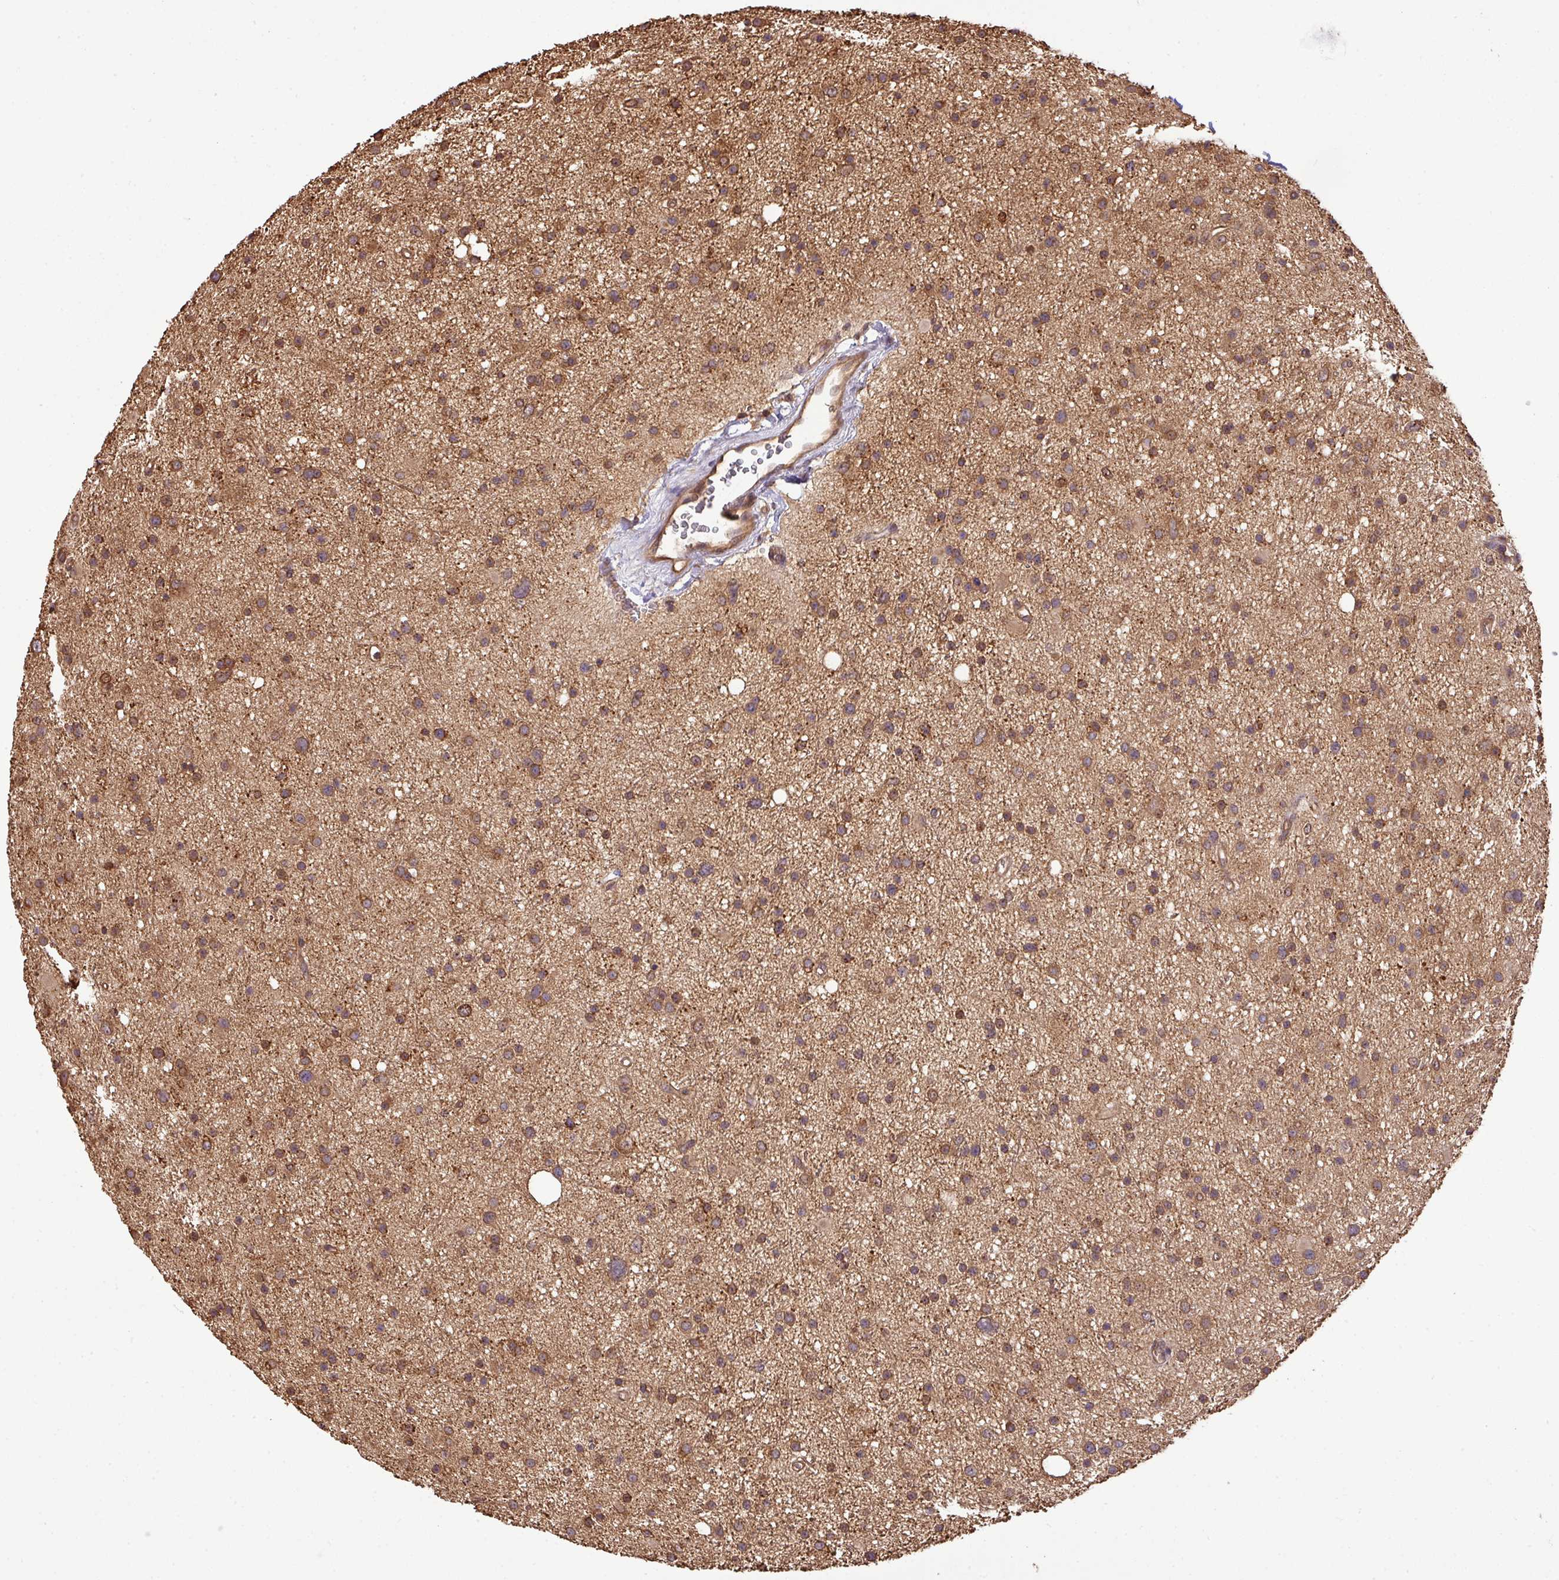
{"staining": {"intensity": "moderate", "quantity": ">75%", "location": "cytoplasmic/membranous"}, "tissue": "glioma", "cell_type": "Tumor cells", "image_type": "cancer", "snomed": [{"axis": "morphology", "description": "Glioma, malignant, Low grade"}, {"axis": "topography", "description": "Cerebral cortex"}], "caption": "Moderate cytoplasmic/membranous positivity for a protein is seen in approximately >75% of tumor cells of glioma using immunohistochemistry.", "gene": "VENTX", "patient": {"sex": "female", "age": 39}}